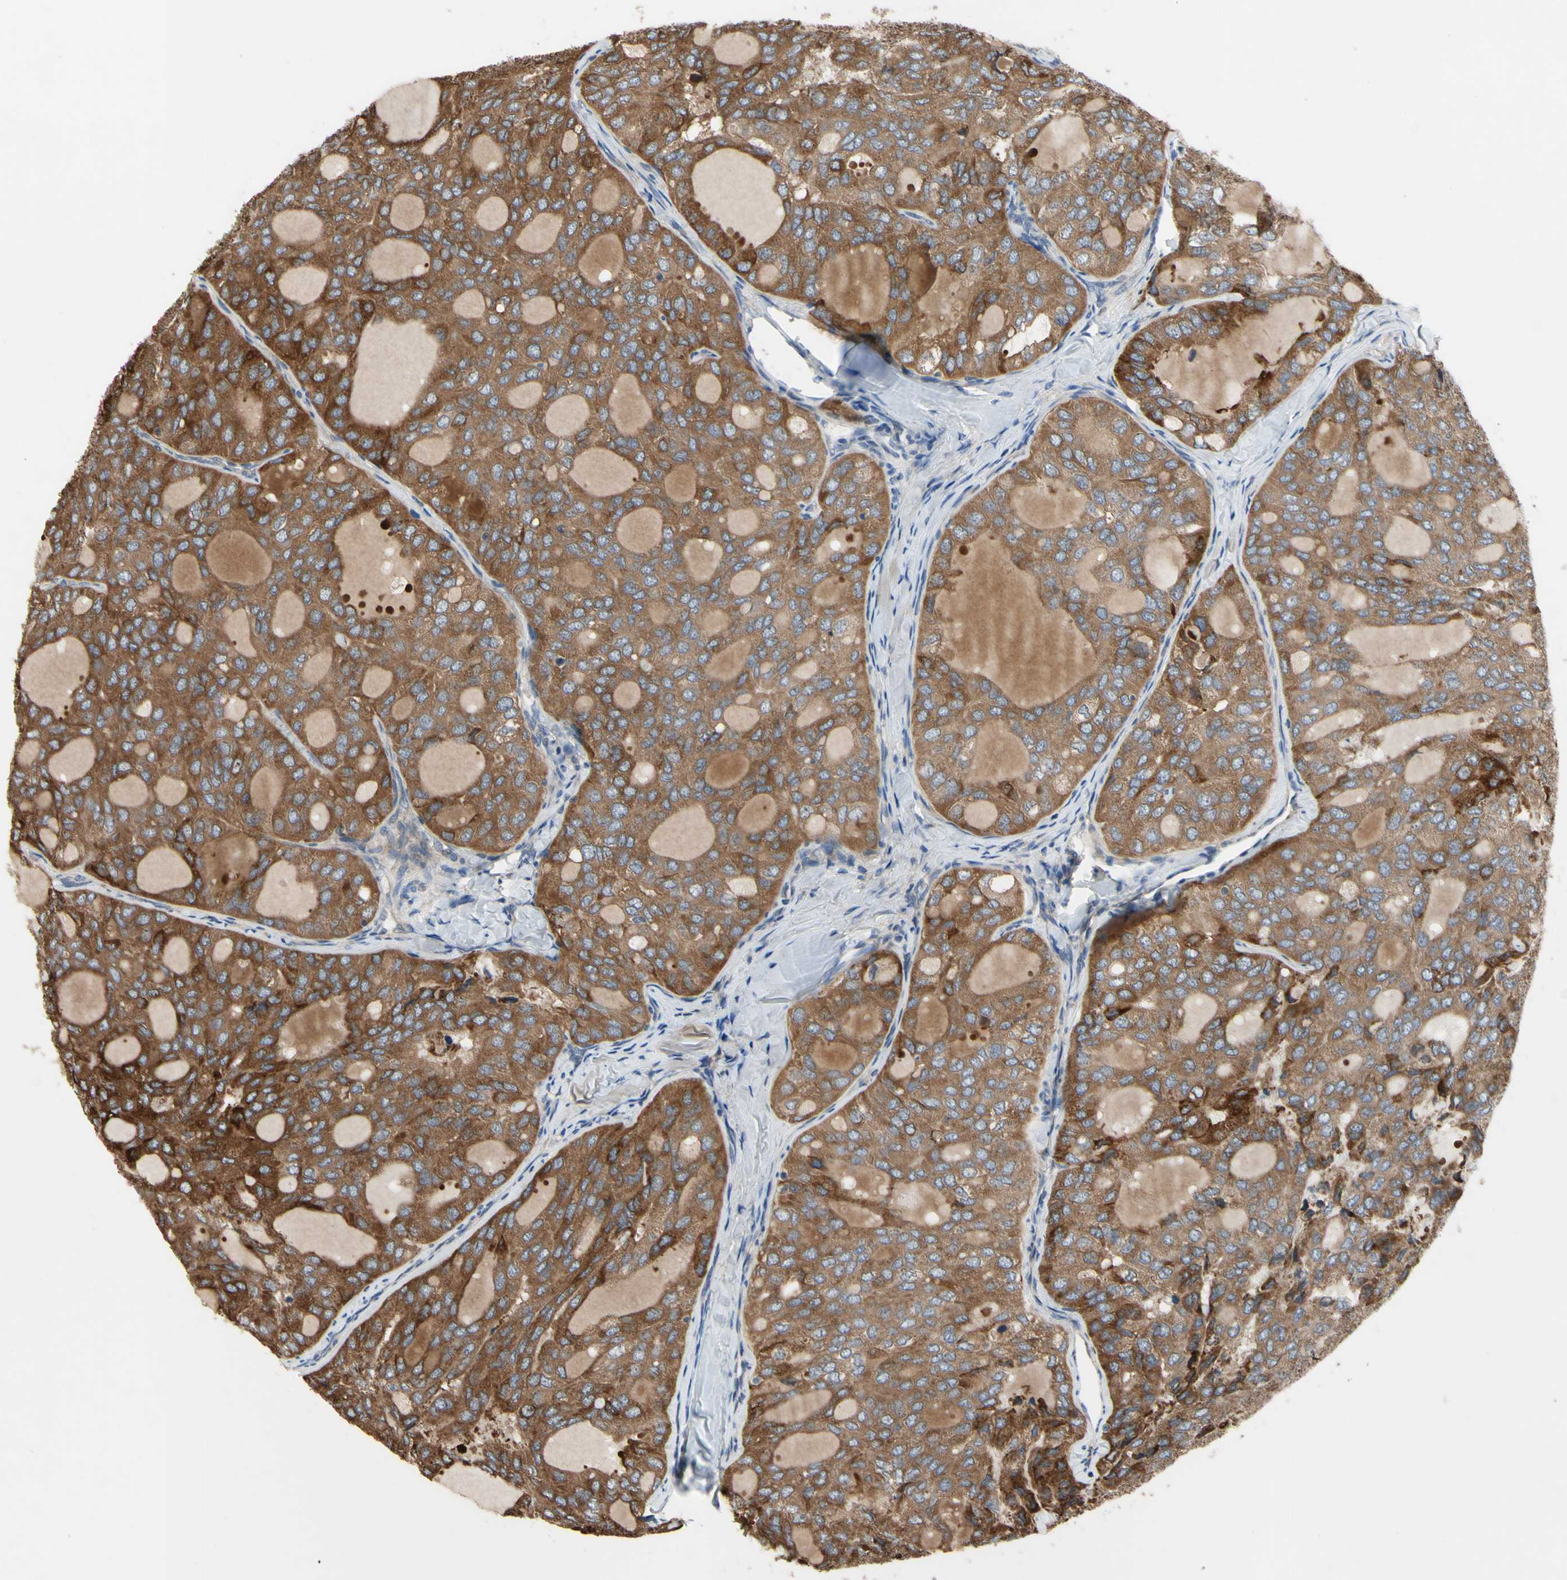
{"staining": {"intensity": "moderate", "quantity": ">75%", "location": "cytoplasmic/membranous"}, "tissue": "thyroid cancer", "cell_type": "Tumor cells", "image_type": "cancer", "snomed": [{"axis": "morphology", "description": "Follicular adenoma carcinoma, NOS"}, {"axis": "topography", "description": "Thyroid gland"}], "caption": "Brown immunohistochemical staining in thyroid follicular adenoma carcinoma displays moderate cytoplasmic/membranous expression in about >75% of tumor cells. The protein is shown in brown color, while the nuclei are stained blue.", "gene": "XIAP", "patient": {"sex": "male", "age": 75}}